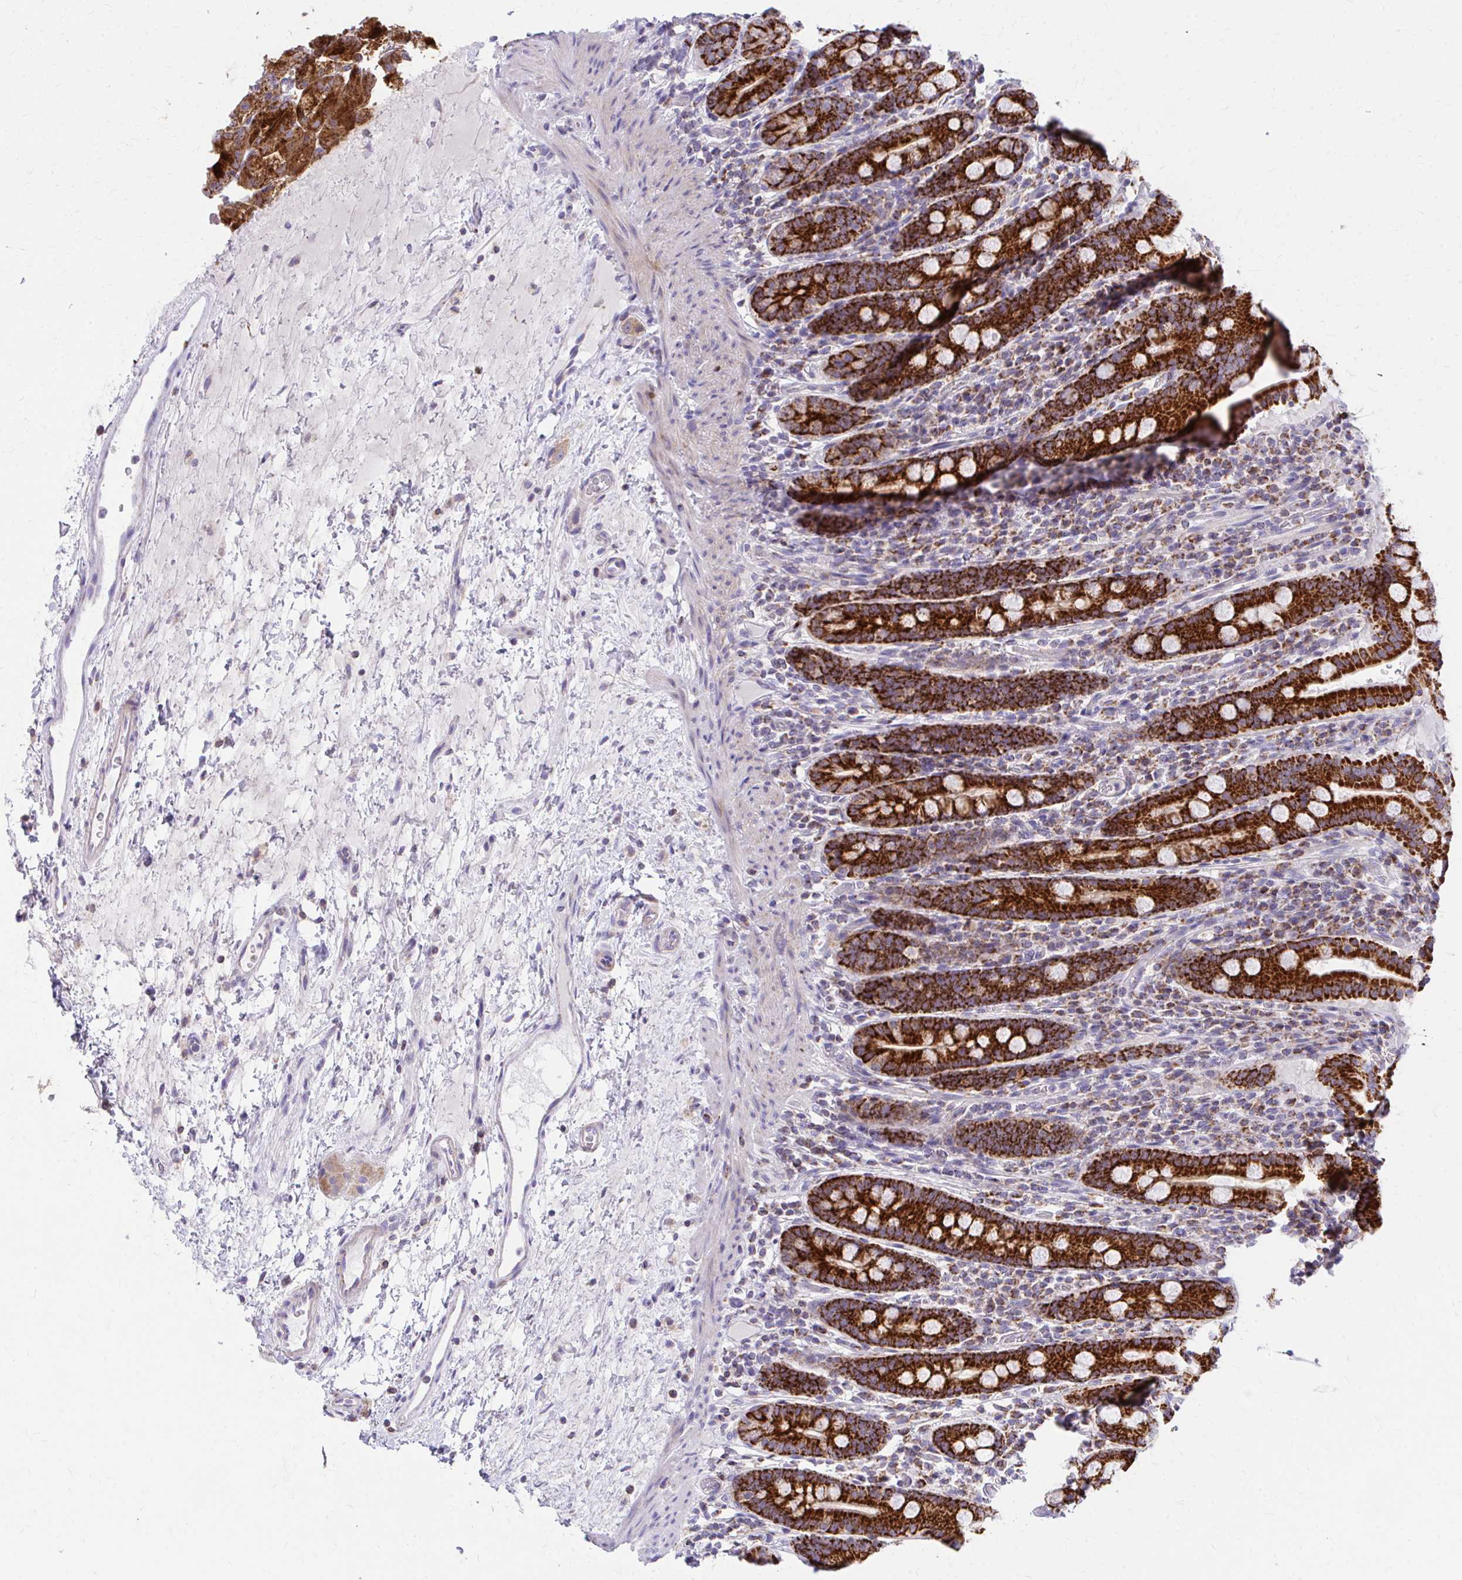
{"staining": {"intensity": "strong", "quantity": ">75%", "location": "cytoplasmic/membranous"}, "tissue": "small intestine", "cell_type": "Glandular cells", "image_type": "normal", "snomed": [{"axis": "morphology", "description": "Normal tissue, NOS"}, {"axis": "topography", "description": "Small intestine"}], "caption": "Brown immunohistochemical staining in unremarkable small intestine displays strong cytoplasmic/membranous staining in approximately >75% of glandular cells. (IHC, brightfield microscopy, high magnification).", "gene": "MRPL19", "patient": {"sex": "male", "age": 26}}